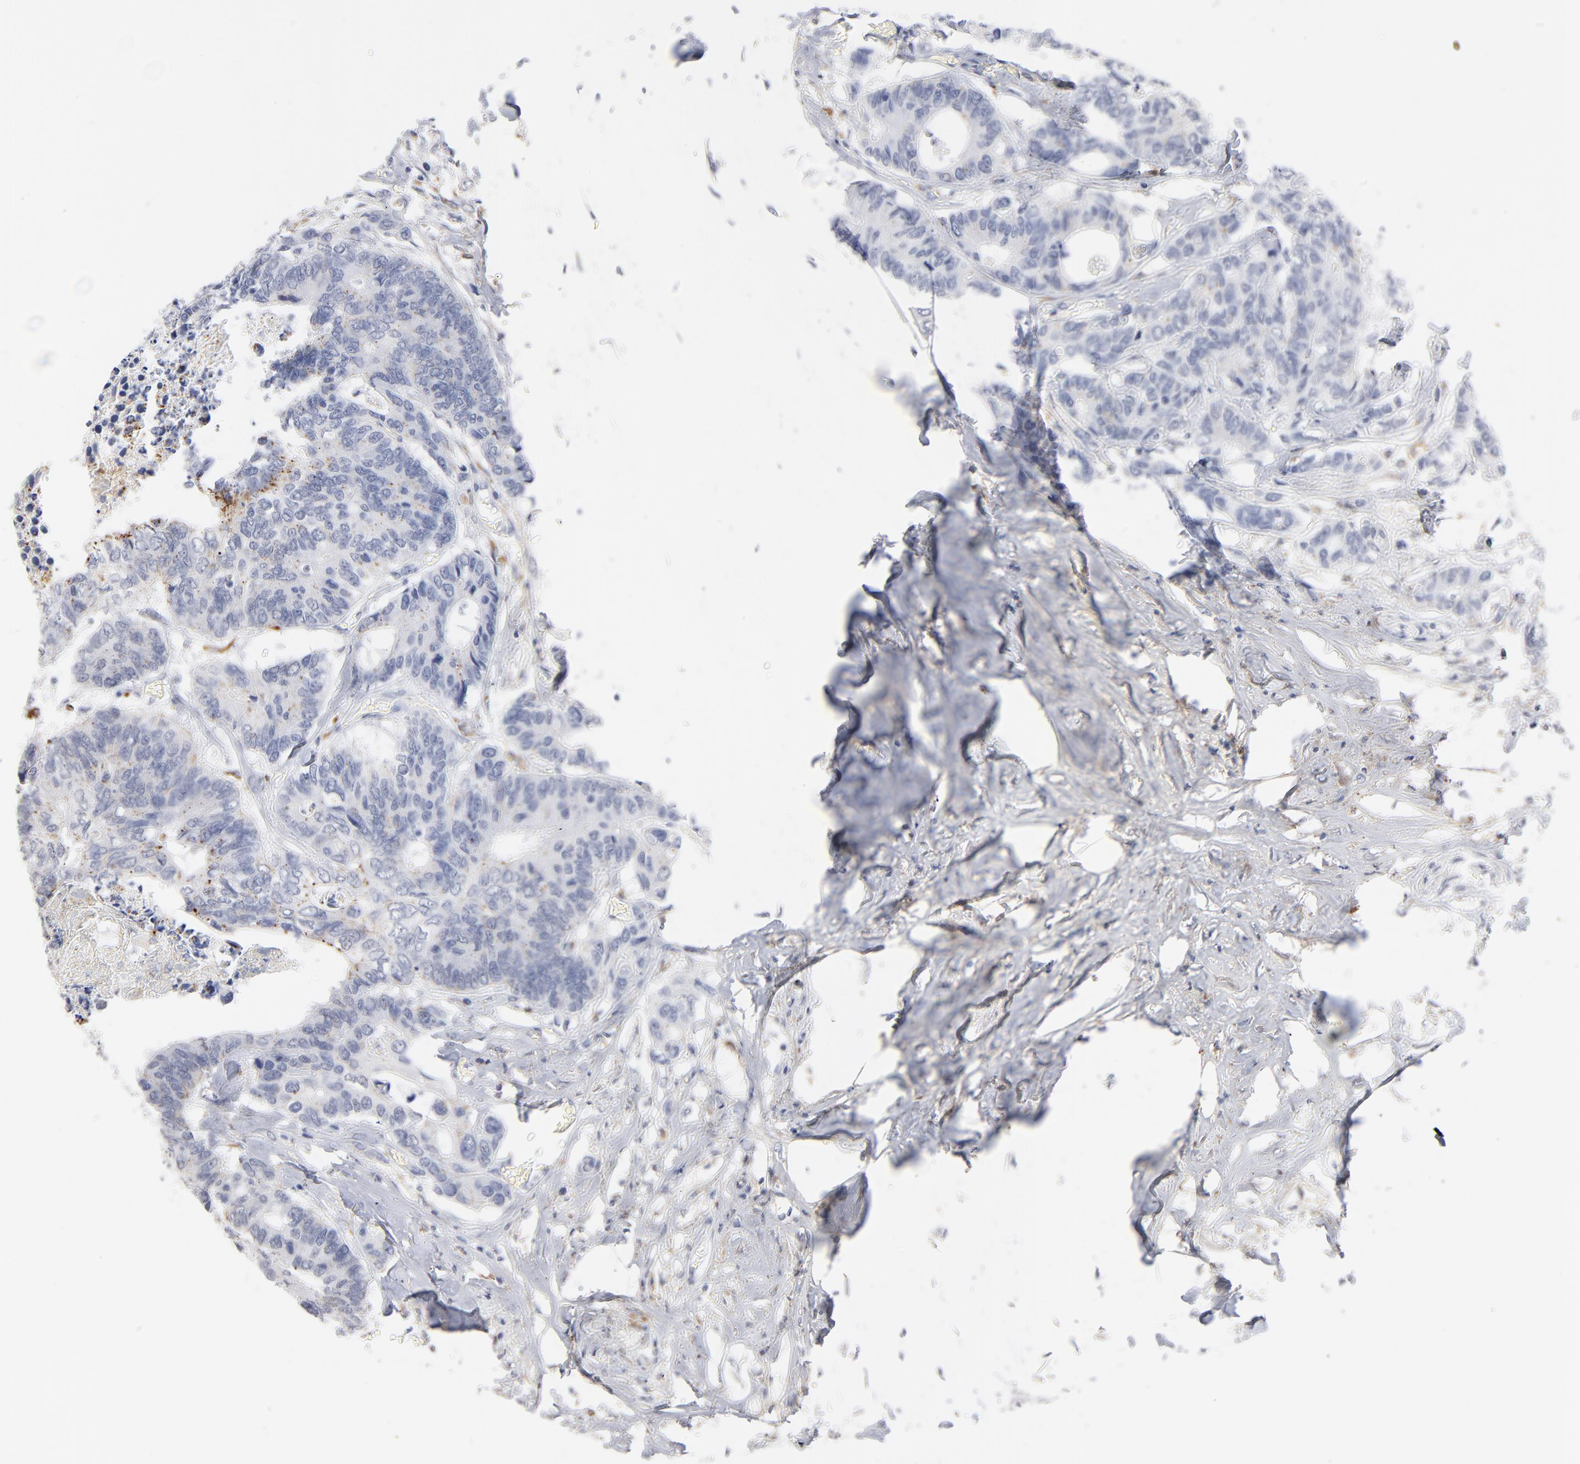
{"staining": {"intensity": "weak", "quantity": "<25%", "location": "cytoplasmic/membranous"}, "tissue": "colorectal cancer", "cell_type": "Tumor cells", "image_type": "cancer", "snomed": [{"axis": "morphology", "description": "Adenocarcinoma, NOS"}, {"axis": "topography", "description": "Rectum"}], "caption": "IHC of colorectal cancer exhibits no staining in tumor cells. The staining is performed using DAB brown chromogen with nuclei counter-stained in using hematoxylin.", "gene": "LTBP2", "patient": {"sex": "male", "age": 55}}